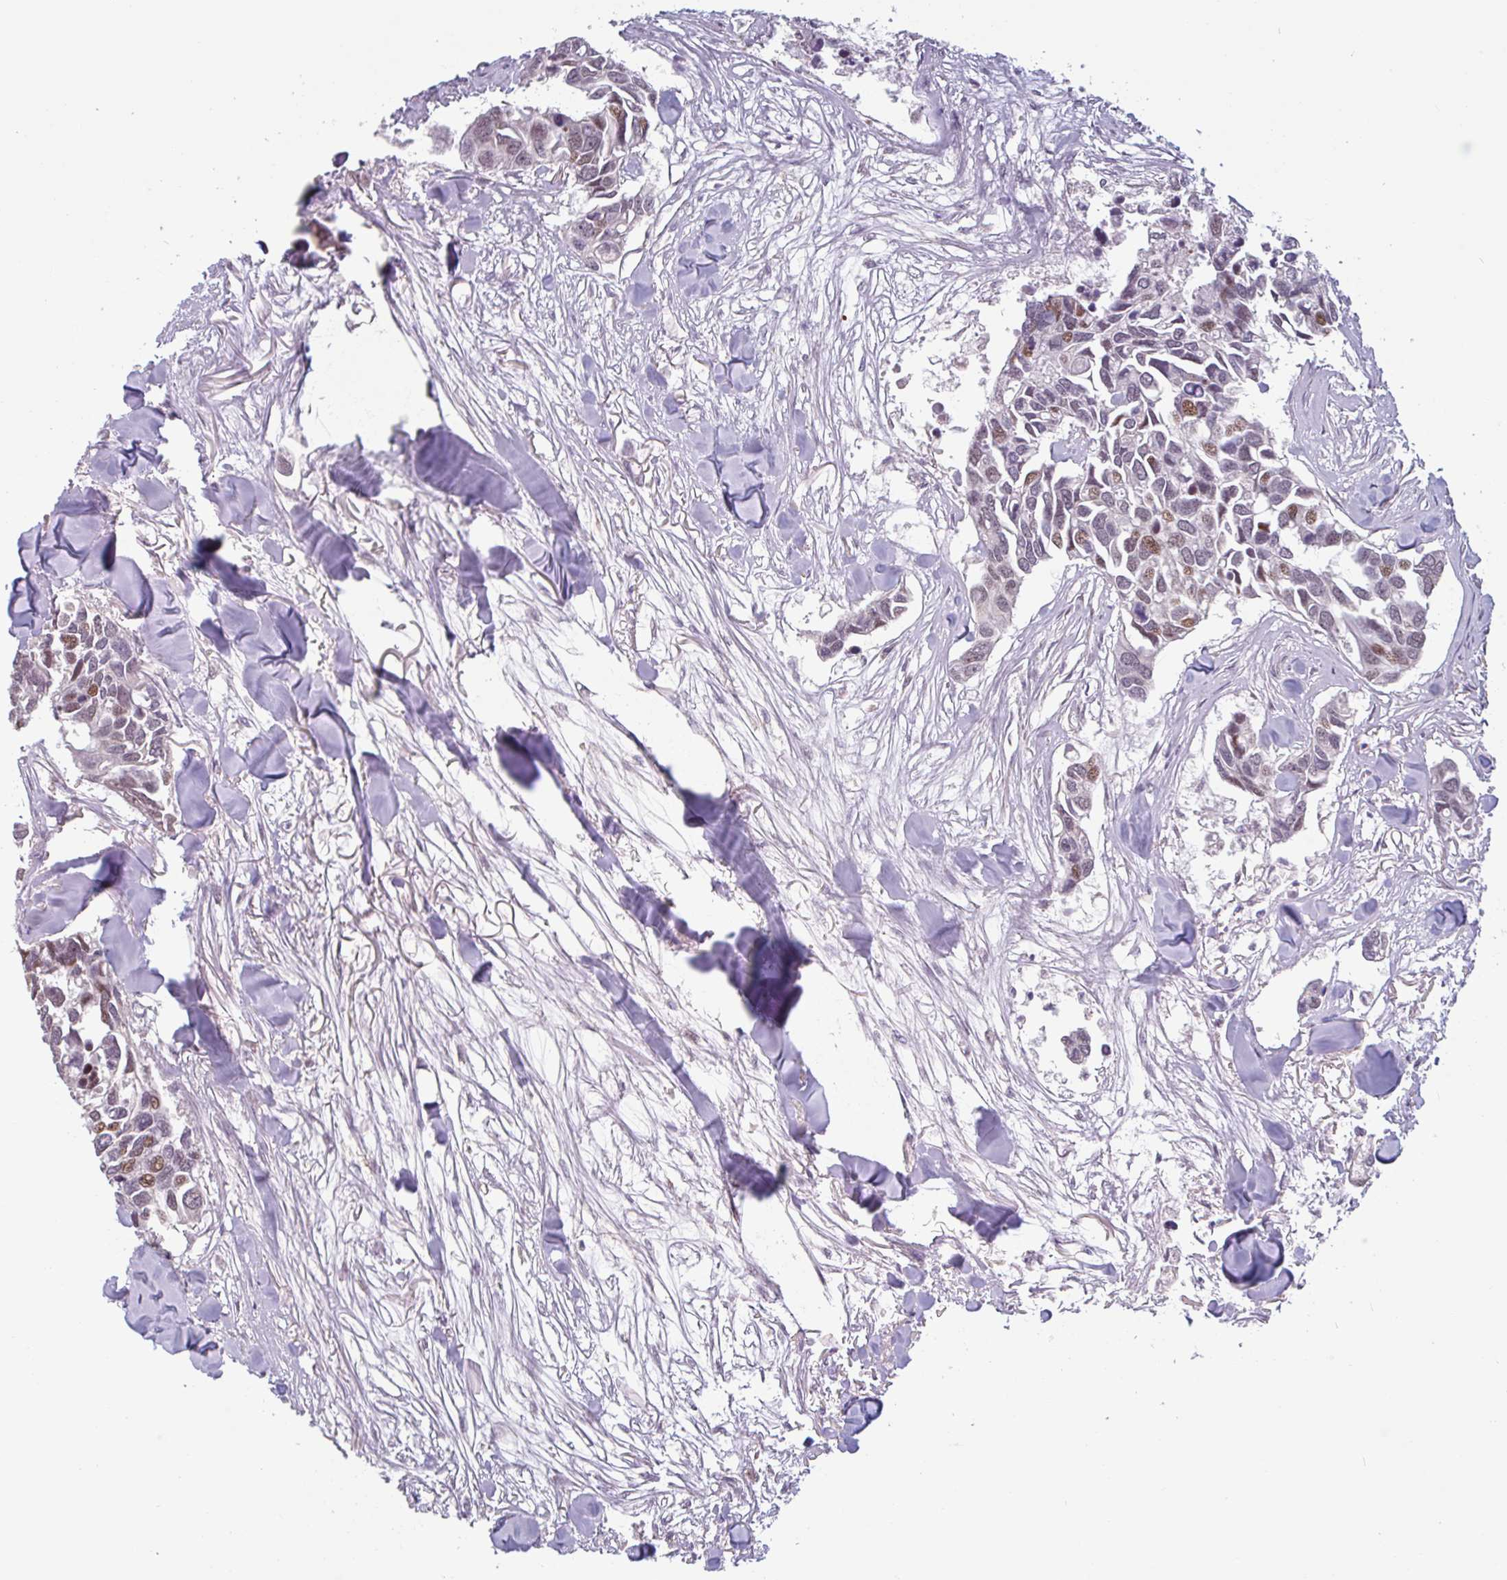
{"staining": {"intensity": "moderate", "quantity": "<25%", "location": "nuclear"}, "tissue": "breast cancer", "cell_type": "Tumor cells", "image_type": "cancer", "snomed": [{"axis": "morphology", "description": "Duct carcinoma"}, {"axis": "topography", "description": "Breast"}], "caption": "A brown stain highlights moderate nuclear expression of a protein in human invasive ductal carcinoma (breast) tumor cells.", "gene": "TMEM119", "patient": {"sex": "female", "age": 83}}